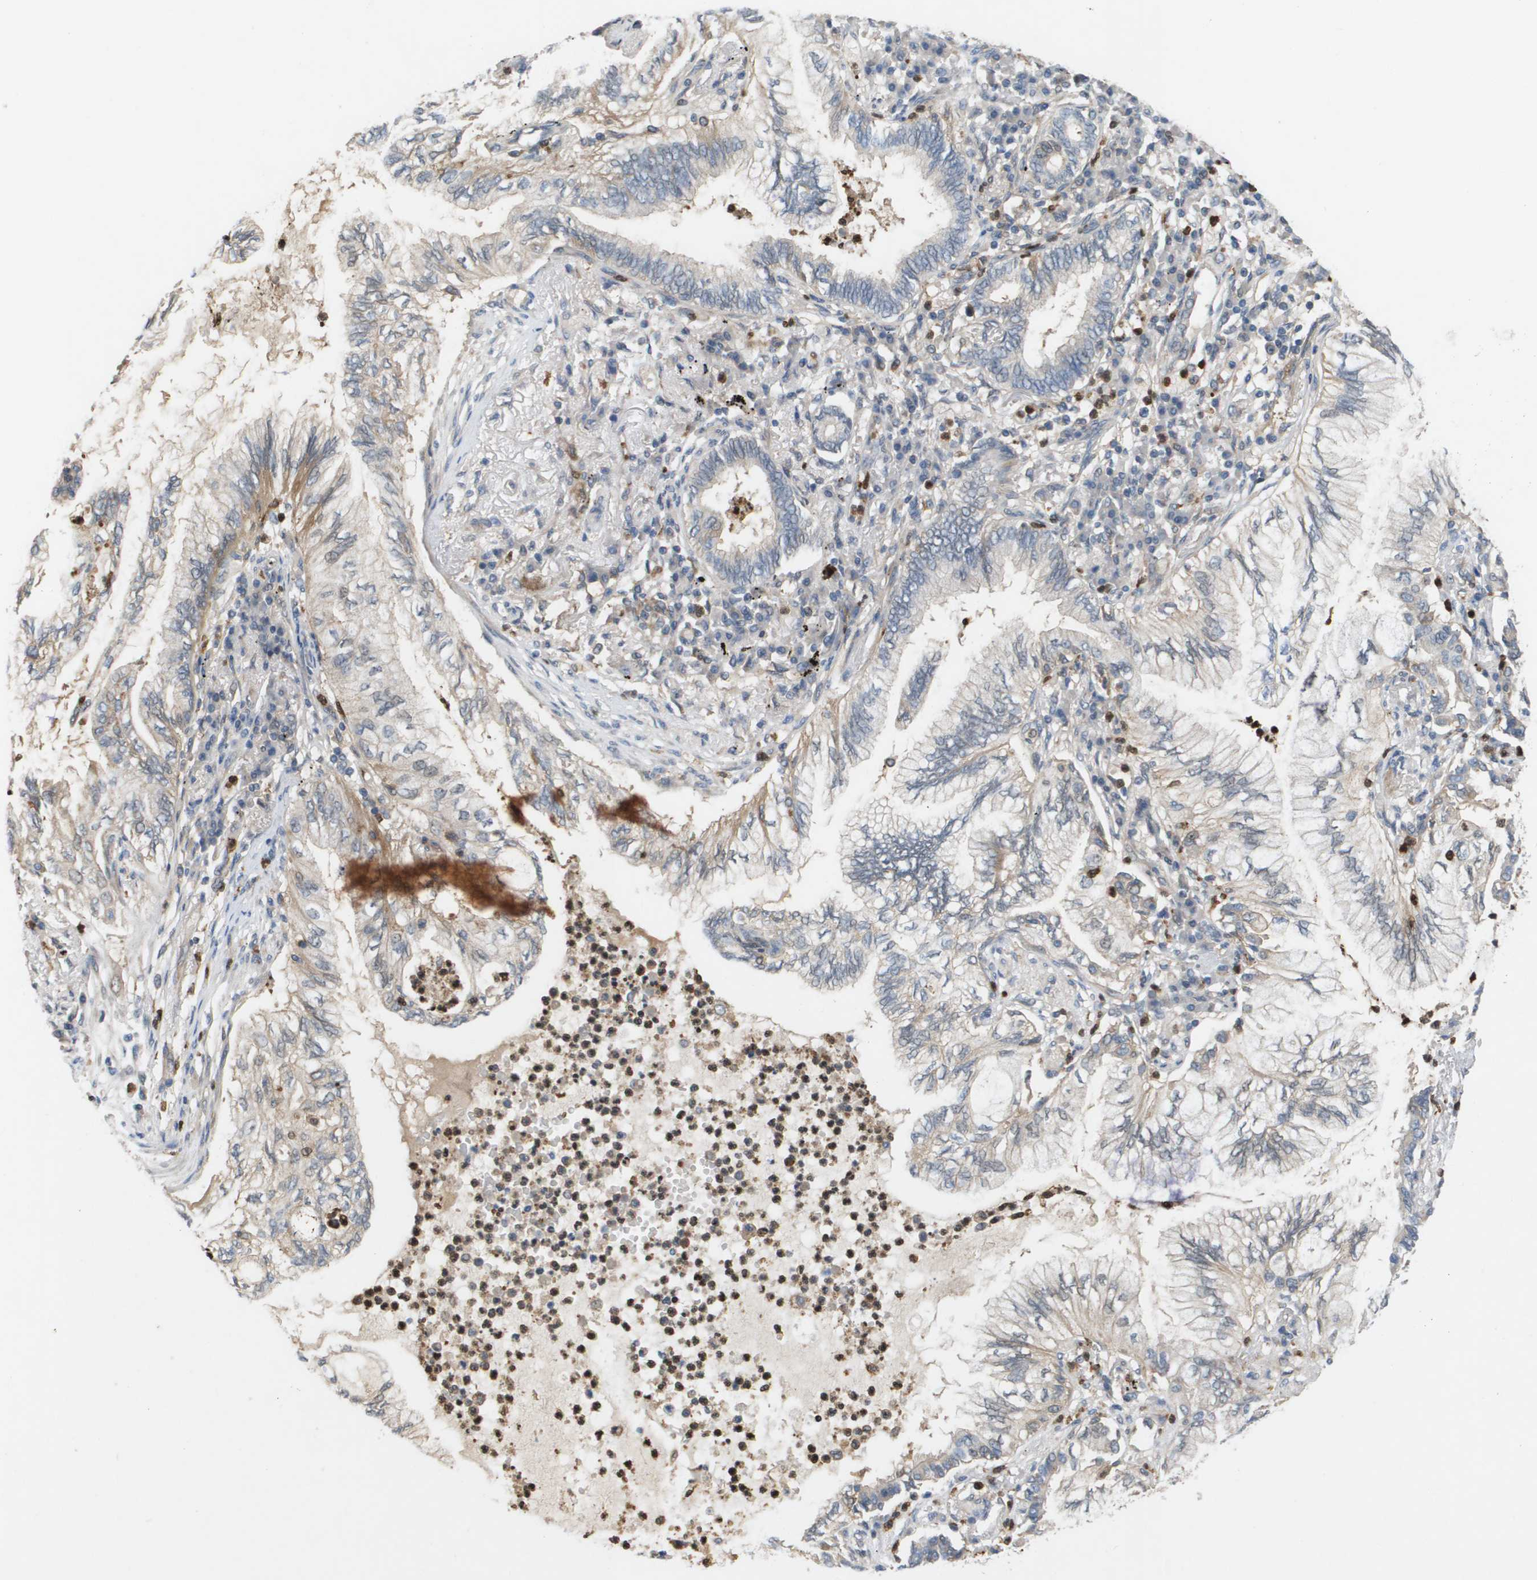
{"staining": {"intensity": "weak", "quantity": "25%-75%", "location": "cytoplasmic/membranous"}, "tissue": "lung cancer", "cell_type": "Tumor cells", "image_type": "cancer", "snomed": [{"axis": "morphology", "description": "Normal tissue, NOS"}, {"axis": "morphology", "description": "Adenocarcinoma, NOS"}, {"axis": "topography", "description": "Bronchus"}, {"axis": "topography", "description": "Lung"}], "caption": "High-magnification brightfield microscopy of adenocarcinoma (lung) stained with DAB (3,3'-diaminobenzidine) (brown) and counterstained with hematoxylin (blue). tumor cells exhibit weak cytoplasmic/membranous positivity is appreciated in approximately25%-75% of cells.", "gene": "PALD1", "patient": {"sex": "female", "age": 70}}